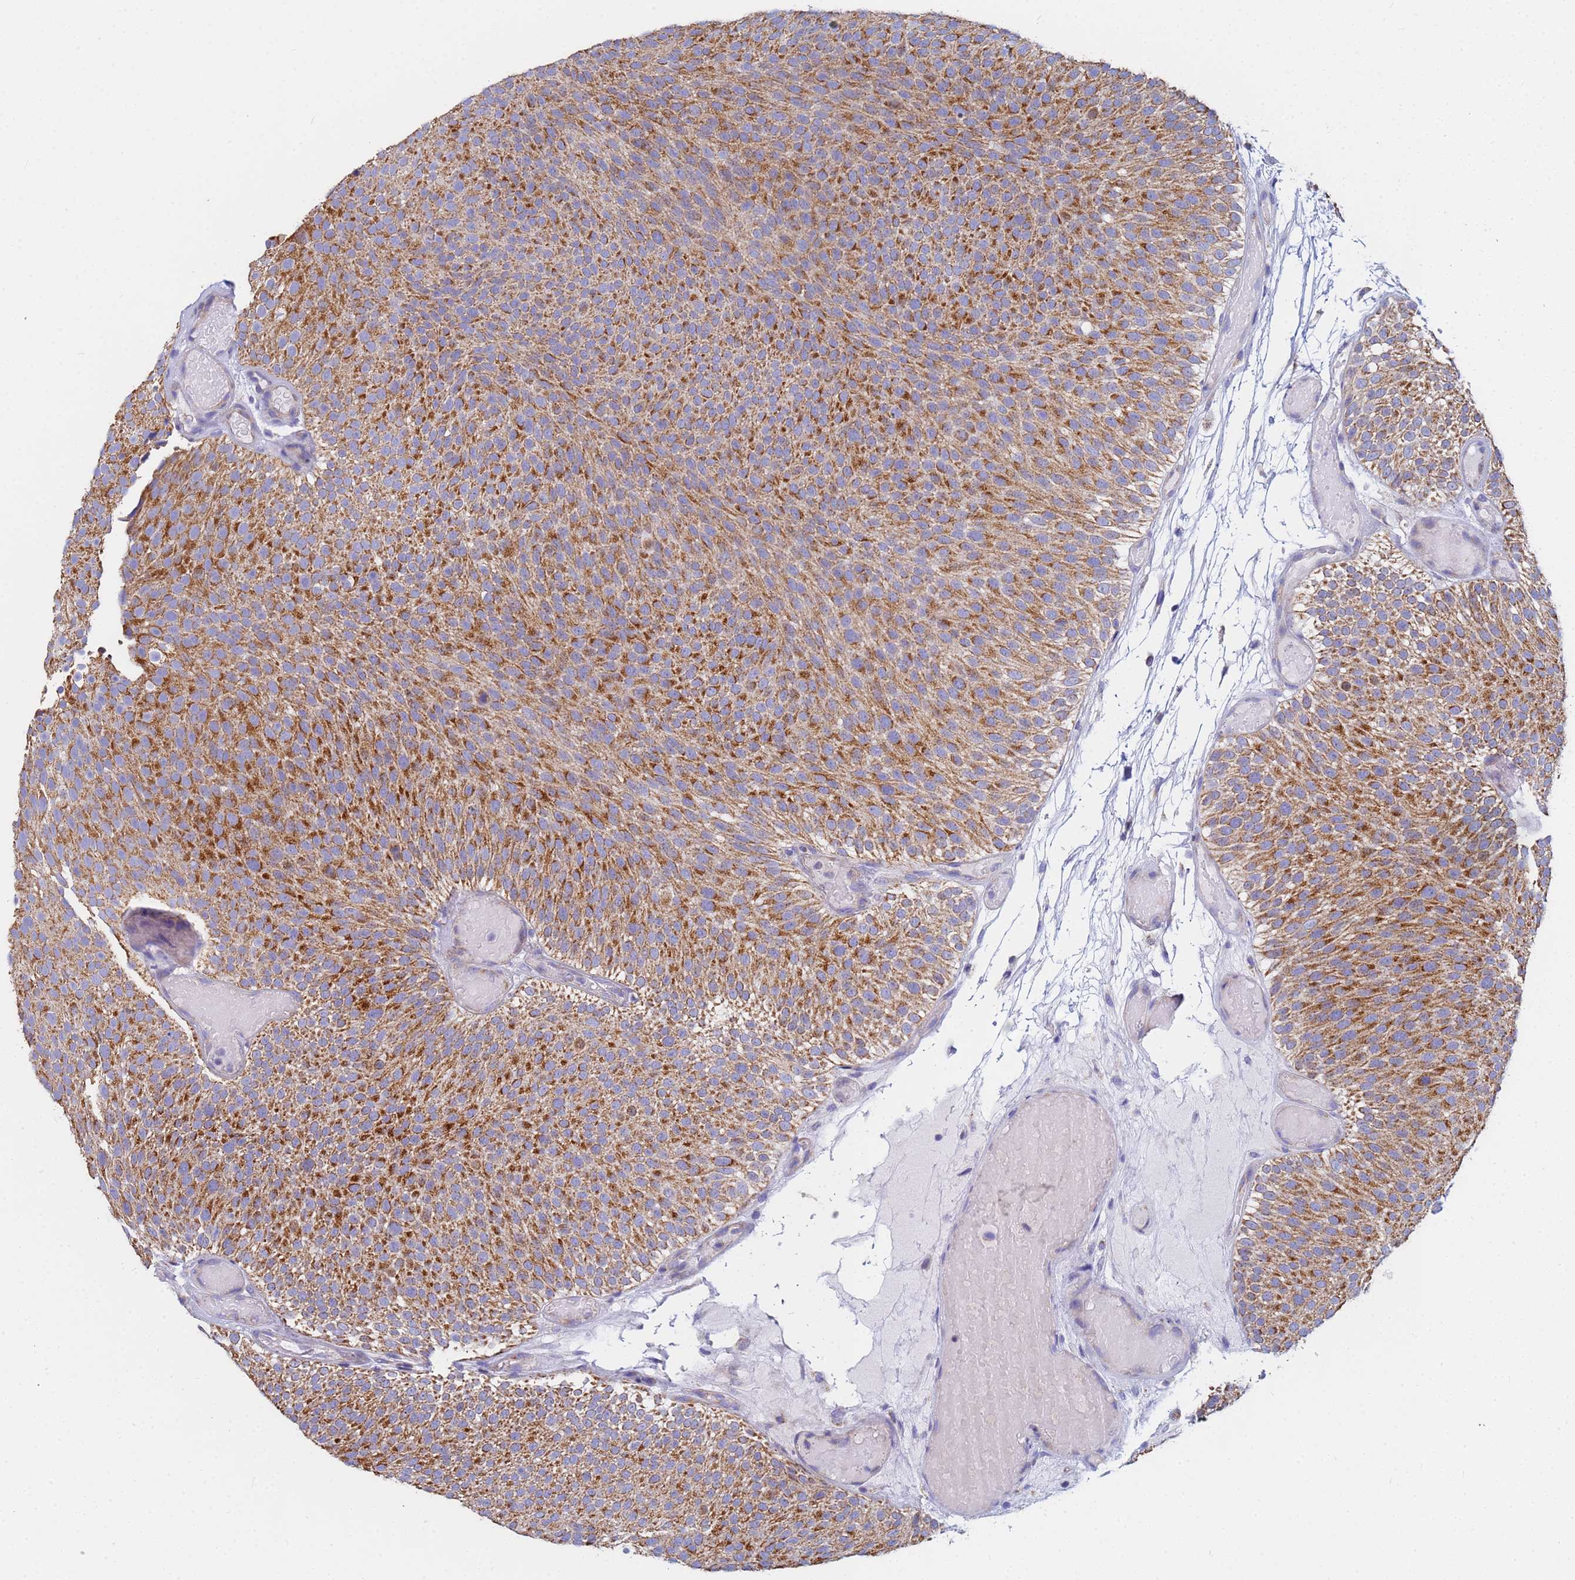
{"staining": {"intensity": "strong", "quantity": ">75%", "location": "cytoplasmic/membranous"}, "tissue": "urothelial cancer", "cell_type": "Tumor cells", "image_type": "cancer", "snomed": [{"axis": "morphology", "description": "Urothelial carcinoma, Low grade"}, {"axis": "topography", "description": "Urinary bladder"}], "caption": "Protein staining of urothelial cancer tissue demonstrates strong cytoplasmic/membranous staining in about >75% of tumor cells.", "gene": "UQCRH", "patient": {"sex": "male", "age": 78}}